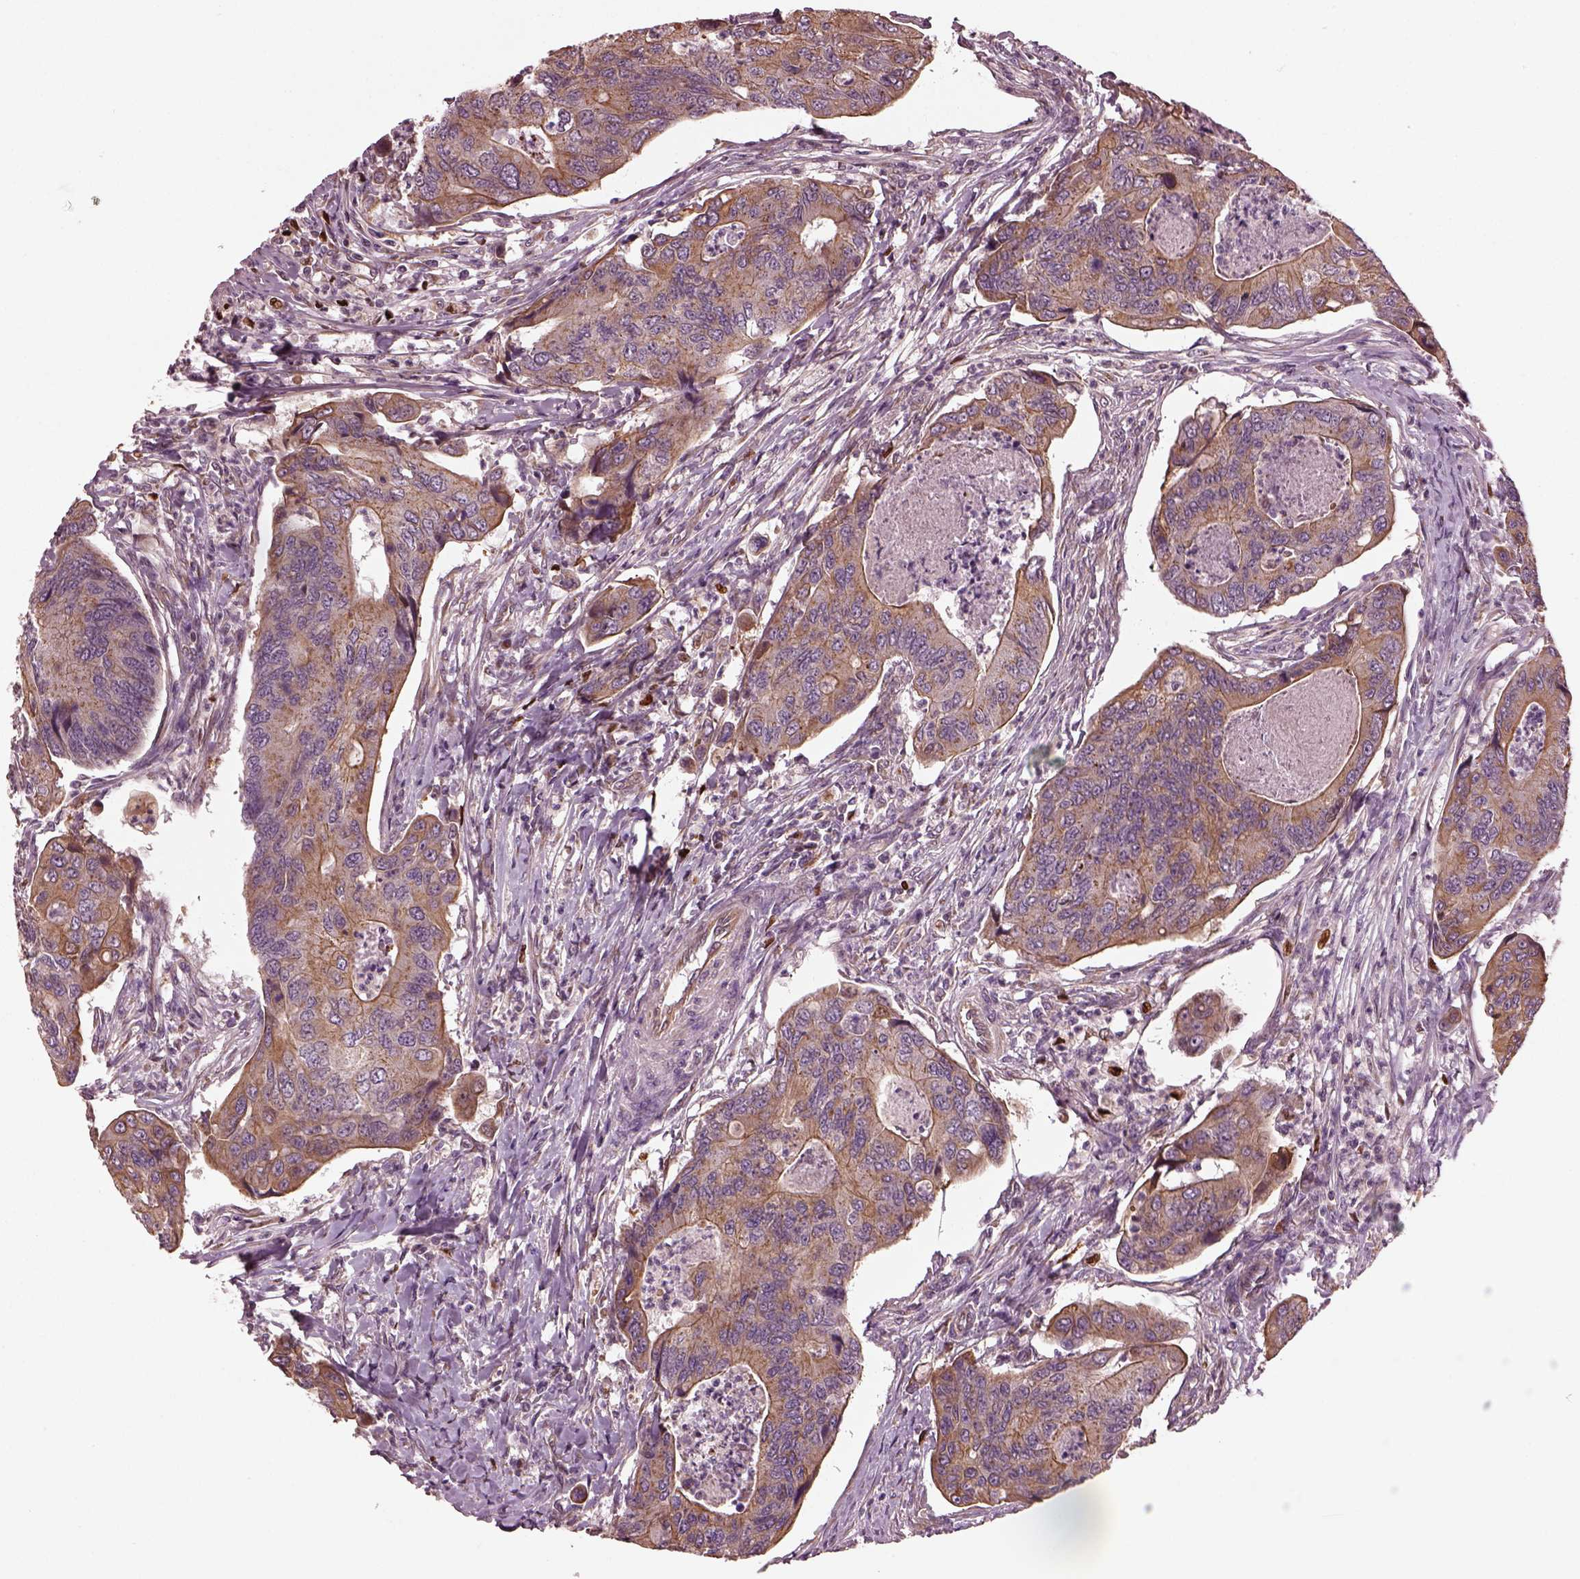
{"staining": {"intensity": "moderate", "quantity": "25%-75%", "location": "cytoplasmic/membranous"}, "tissue": "colorectal cancer", "cell_type": "Tumor cells", "image_type": "cancer", "snomed": [{"axis": "morphology", "description": "Adenocarcinoma, NOS"}, {"axis": "topography", "description": "Colon"}], "caption": "Immunohistochemical staining of colorectal adenocarcinoma exhibits medium levels of moderate cytoplasmic/membranous expression in approximately 25%-75% of tumor cells. (Stains: DAB in brown, nuclei in blue, Microscopy: brightfield microscopy at high magnification).", "gene": "RUFY3", "patient": {"sex": "female", "age": 67}}